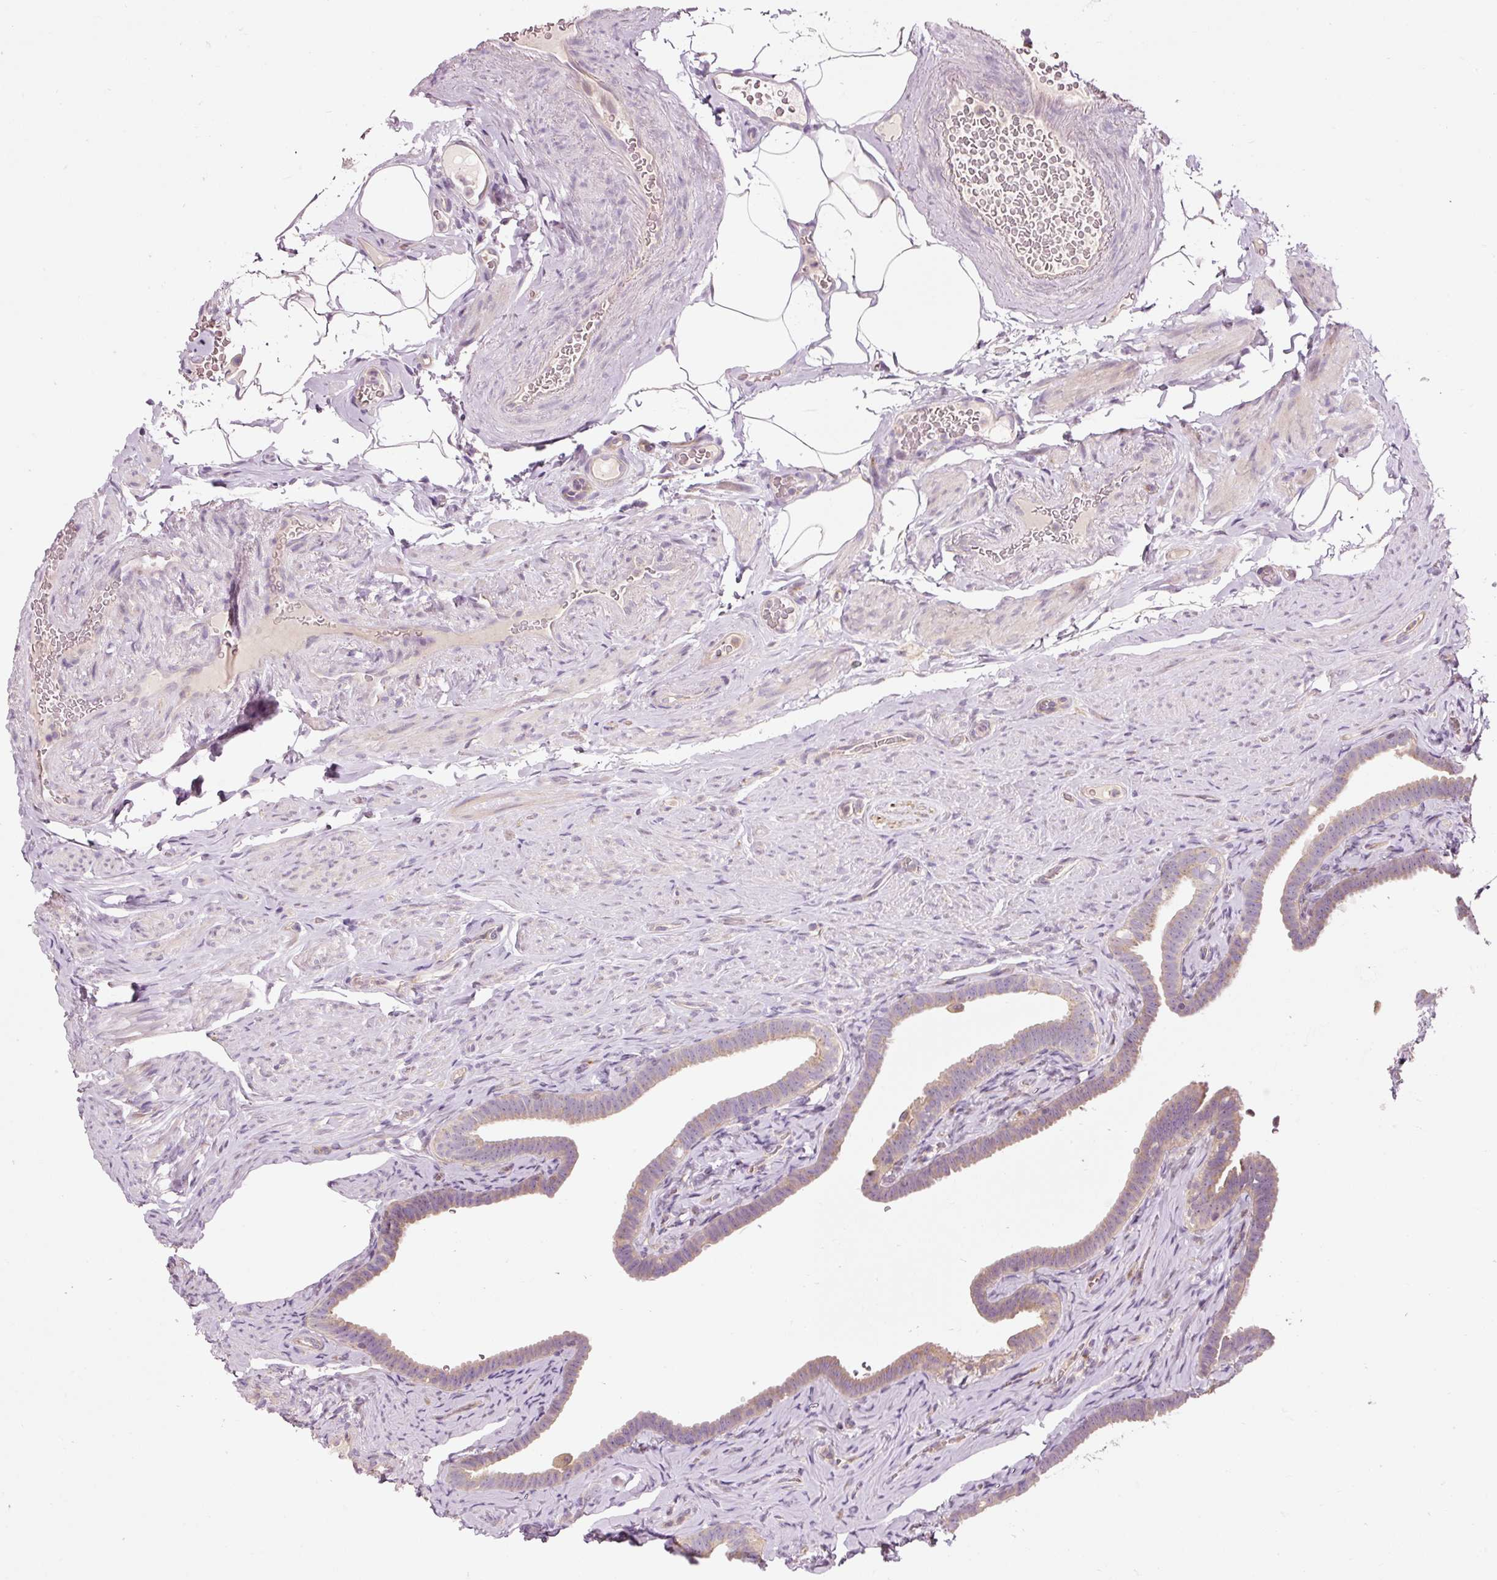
{"staining": {"intensity": "weak", "quantity": "<25%", "location": "cytoplasmic/membranous"}, "tissue": "fallopian tube", "cell_type": "Glandular cells", "image_type": "normal", "snomed": [{"axis": "morphology", "description": "Normal tissue, NOS"}, {"axis": "topography", "description": "Fallopian tube"}], "caption": "Protein analysis of unremarkable fallopian tube demonstrates no significant expression in glandular cells.", "gene": "NAPA", "patient": {"sex": "female", "age": 69}}